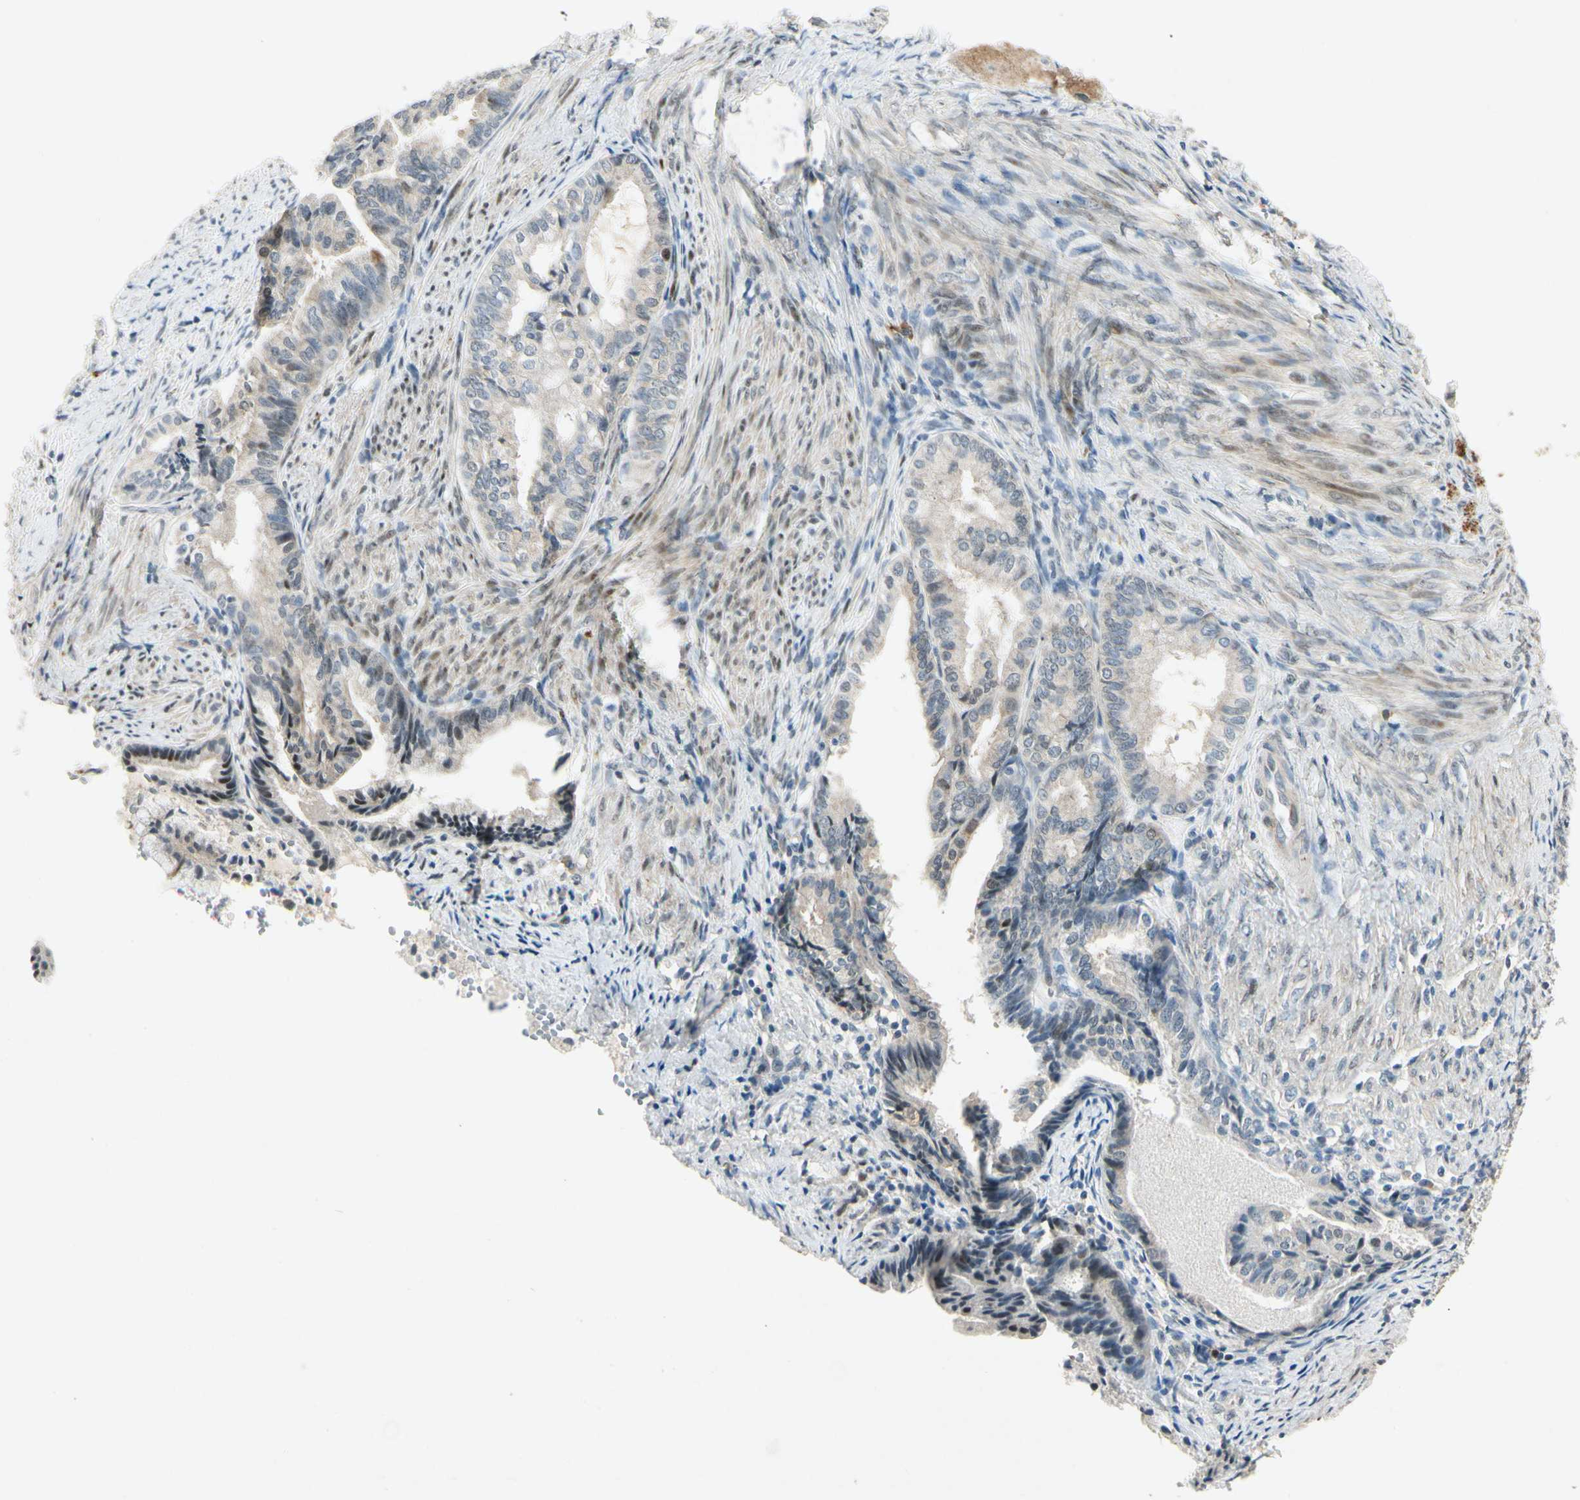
{"staining": {"intensity": "moderate", "quantity": "25%-75%", "location": "nuclear"}, "tissue": "endometrial cancer", "cell_type": "Tumor cells", "image_type": "cancer", "snomed": [{"axis": "morphology", "description": "Adenocarcinoma, NOS"}, {"axis": "topography", "description": "Endometrium"}], "caption": "This image demonstrates IHC staining of human endometrial cancer, with medium moderate nuclear expression in approximately 25%-75% of tumor cells.", "gene": "HSPA1B", "patient": {"sex": "female", "age": 86}}